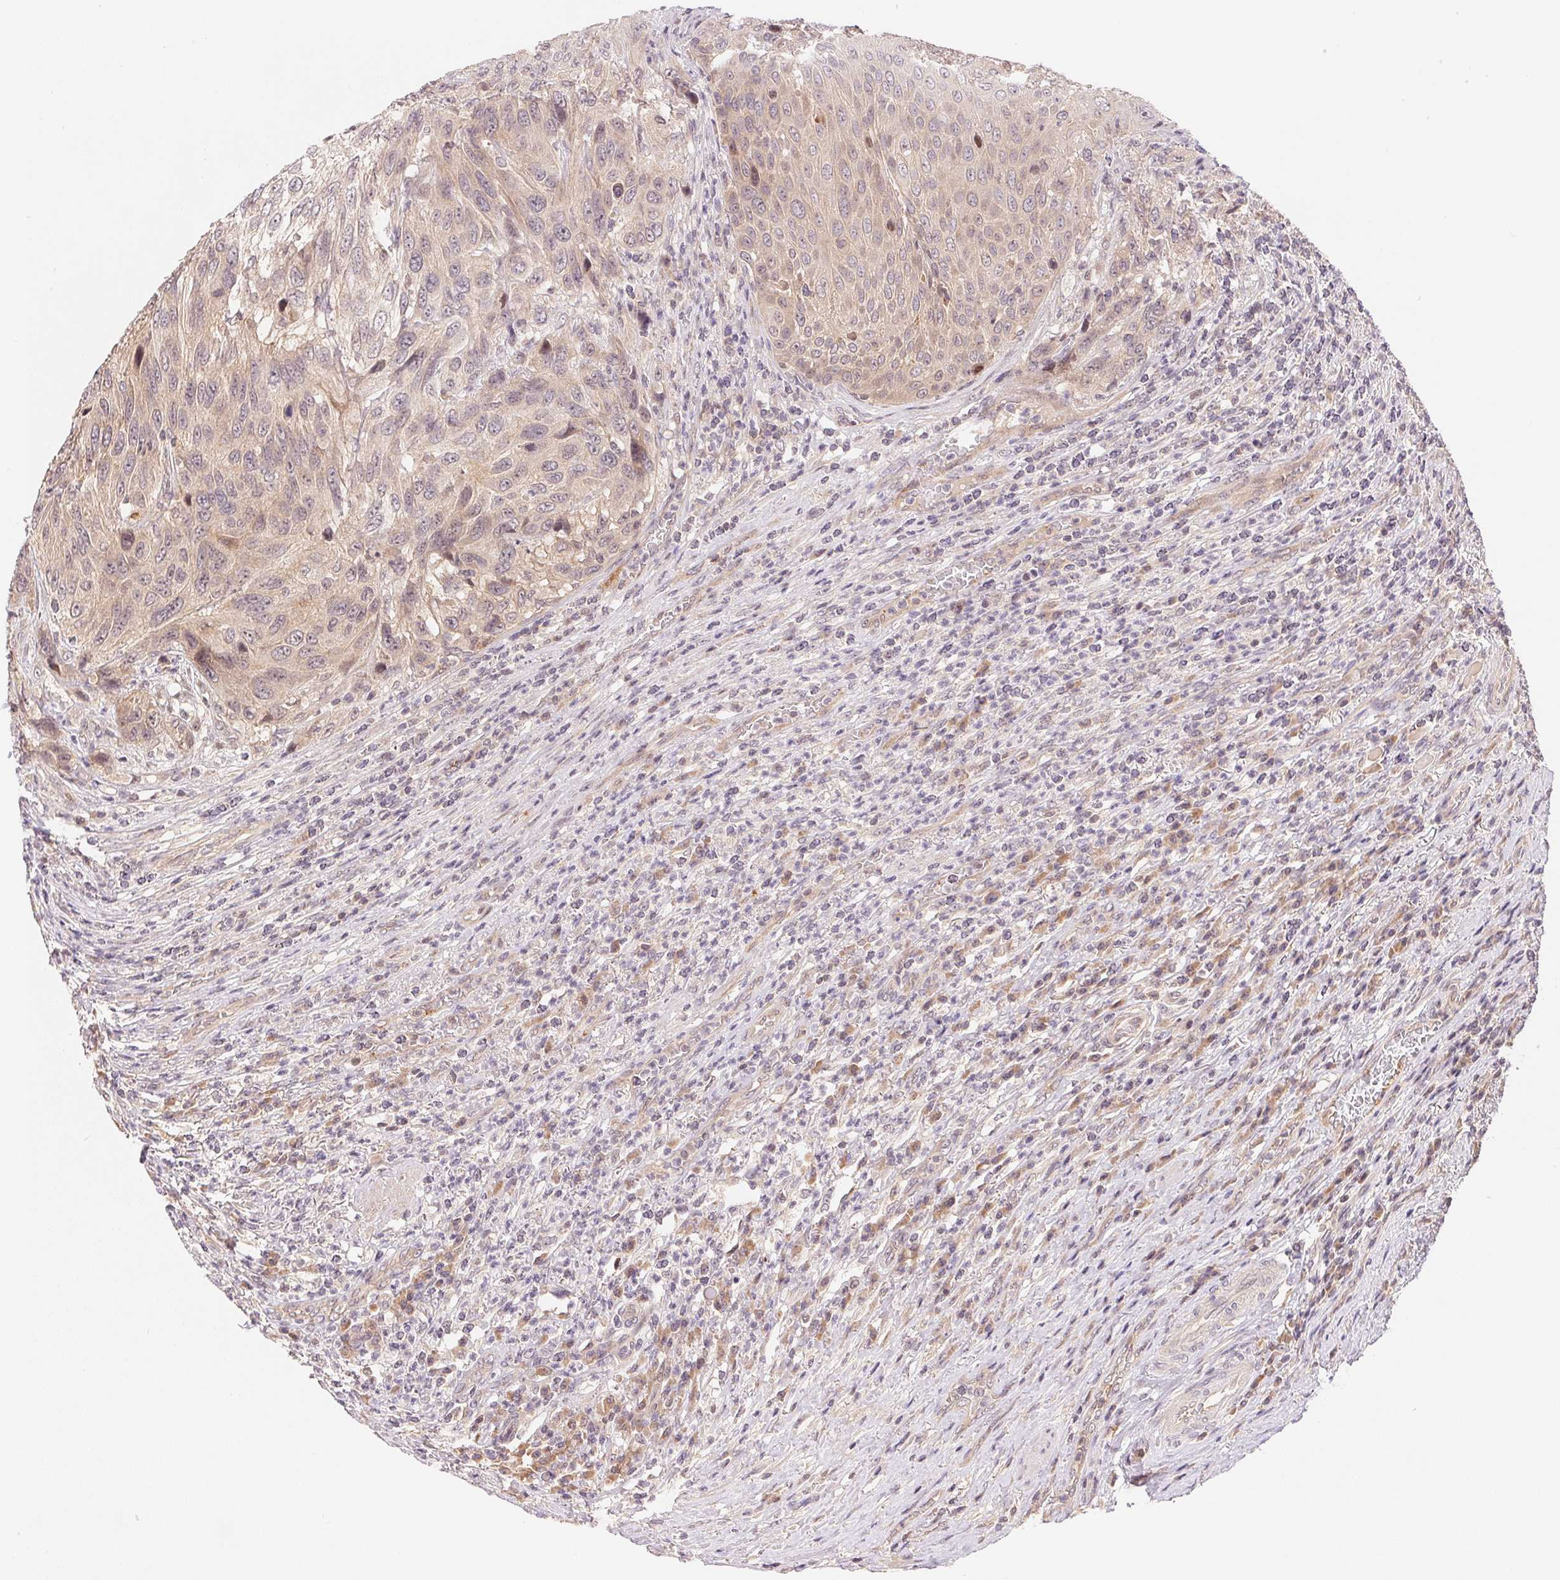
{"staining": {"intensity": "weak", "quantity": "<25%", "location": "cytoplasmic/membranous"}, "tissue": "urothelial cancer", "cell_type": "Tumor cells", "image_type": "cancer", "snomed": [{"axis": "morphology", "description": "Urothelial carcinoma, High grade"}, {"axis": "topography", "description": "Urinary bladder"}], "caption": "DAB (3,3'-diaminobenzidine) immunohistochemical staining of high-grade urothelial carcinoma reveals no significant positivity in tumor cells. (Brightfield microscopy of DAB (3,3'-diaminobenzidine) IHC at high magnification).", "gene": "BNIP5", "patient": {"sex": "female", "age": 70}}